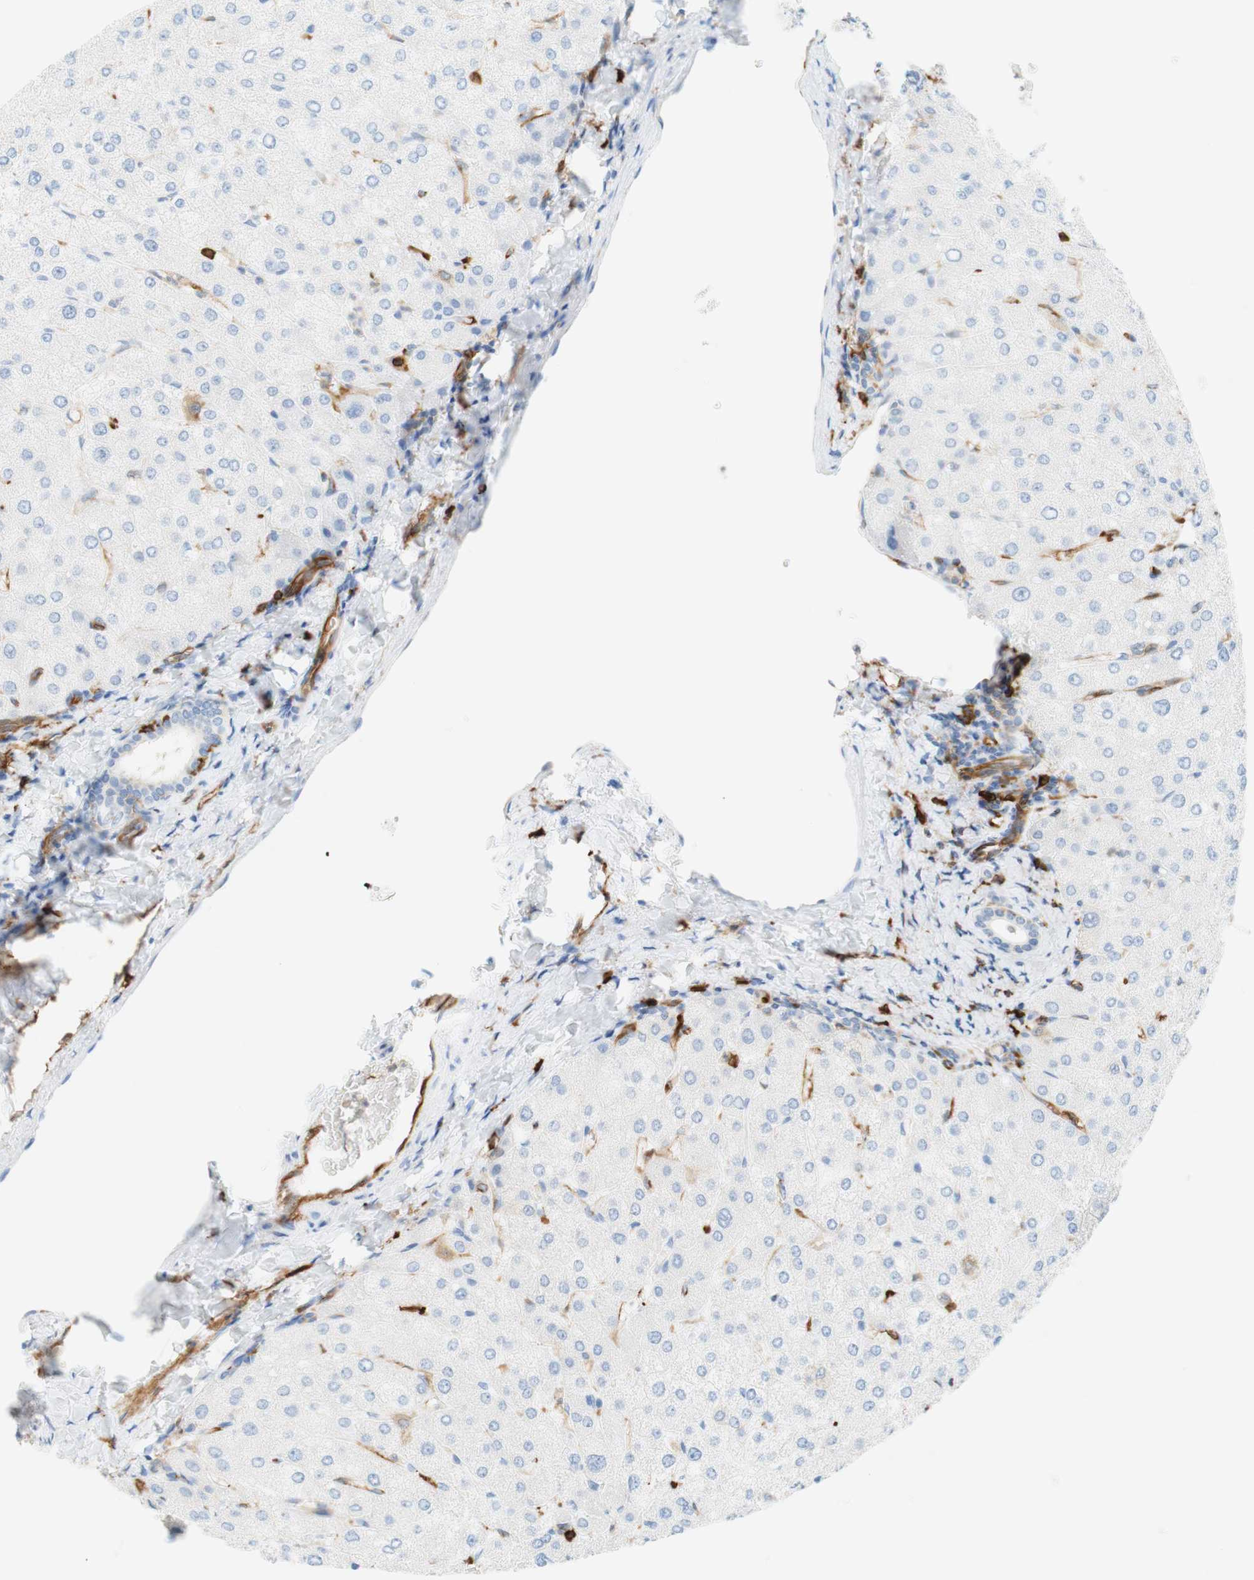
{"staining": {"intensity": "negative", "quantity": "none", "location": "none"}, "tissue": "liver", "cell_type": "Cholangiocytes", "image_type": "normal", "snomed": [{"axis": "morphology", "description": "Normal tissue, NOS"}, {"axis": "topography", "description": "Liver"}], "caption": "This is a micrograph of immunohistochemistry staining of unremarkable liver, which shows no staining in cholangiocytes. (DAB immunohistochemistry (IHC) with hematoxylin counter stain).", "gene": "STMN1", "patient": {"sex": "male", "age": 55}}